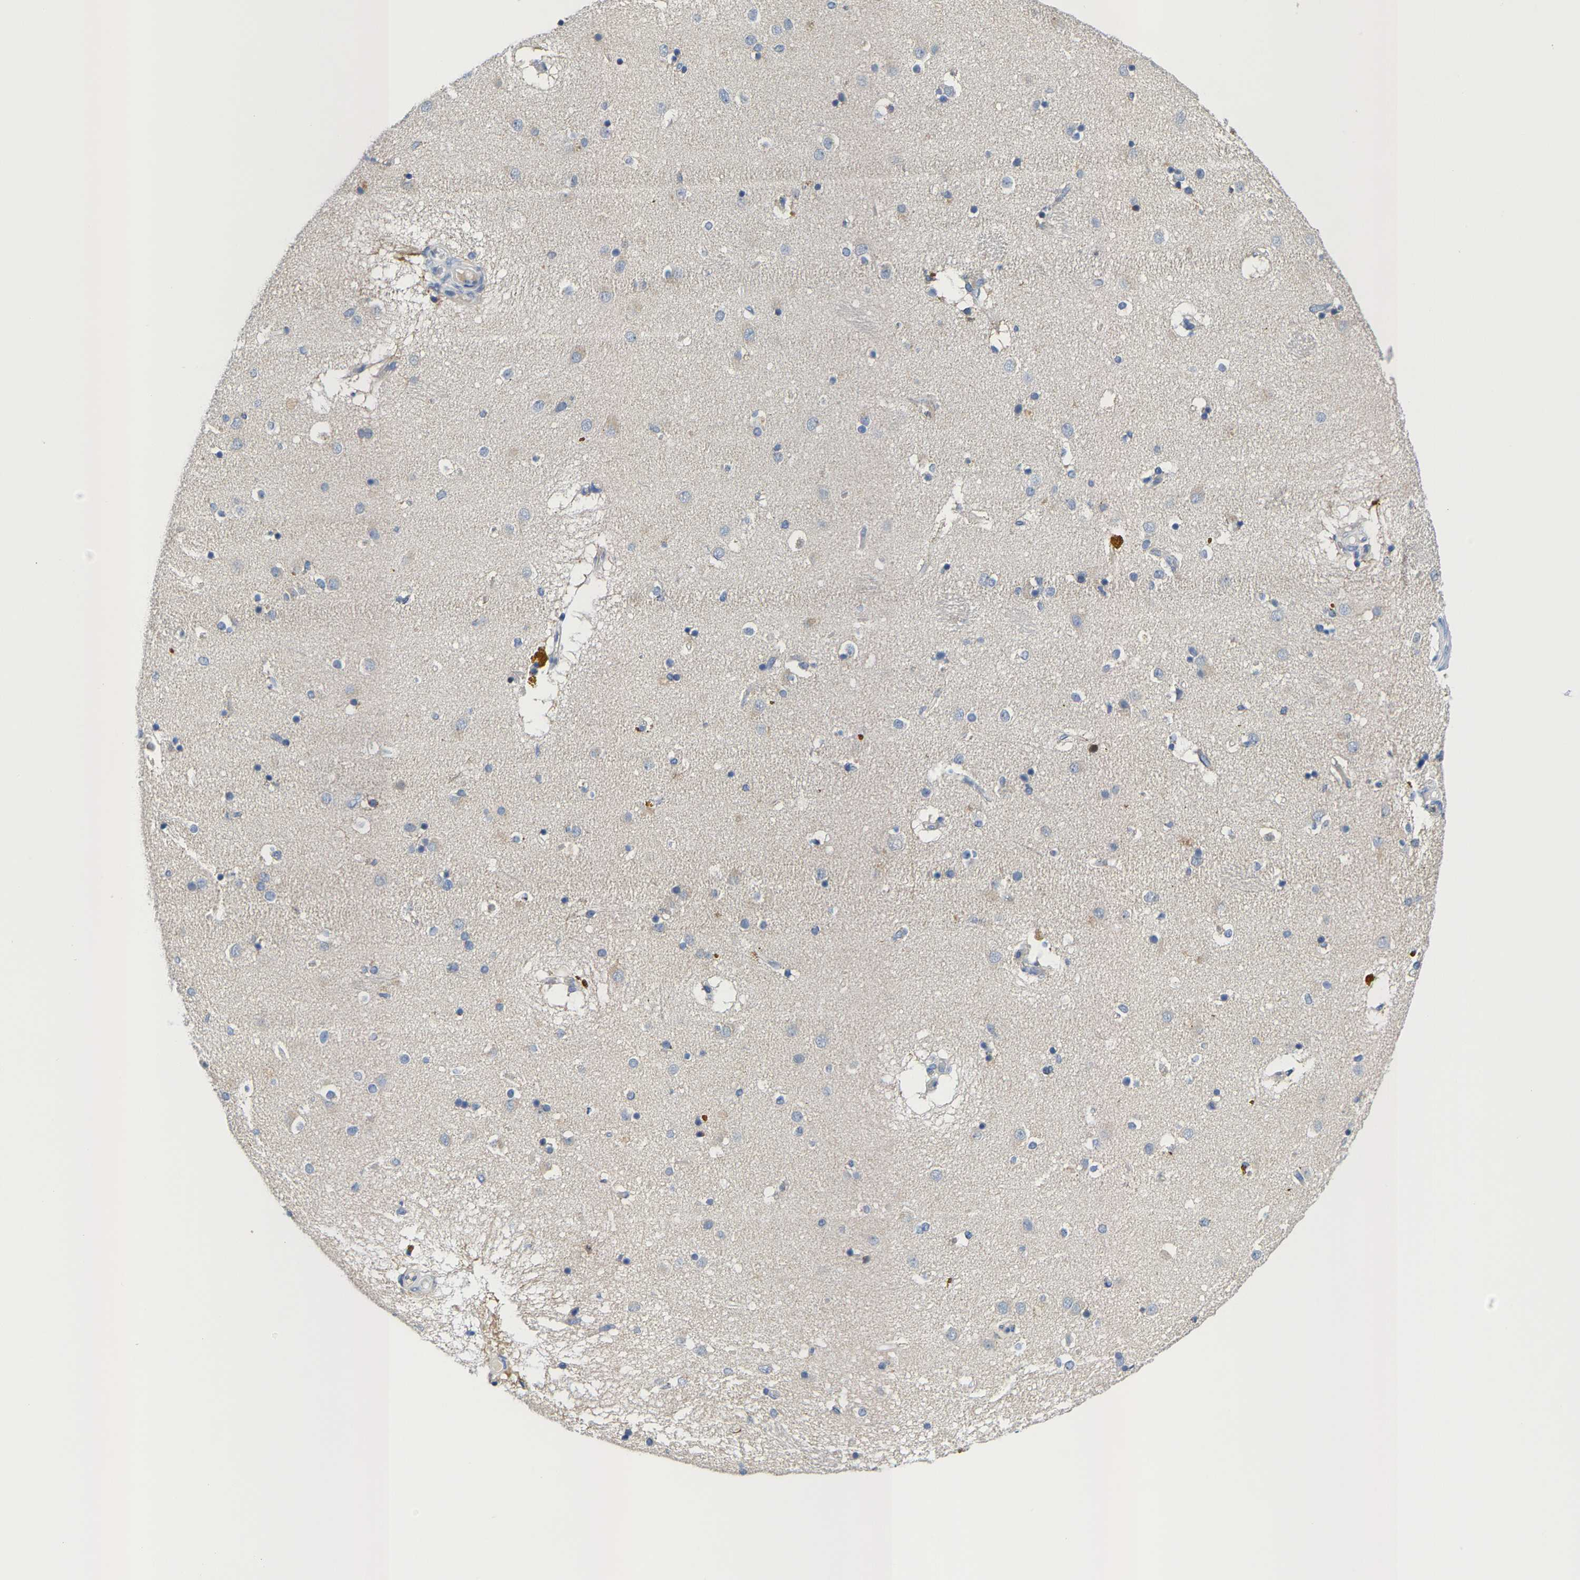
{"staining": {"intensity": "negative", "quantity": "none", "location": "none"}, "tissue": "caudate", "cell_type": "Glial cells", "image_type": "normal", "snomed": [{"axis": "morphology", "description": "Normal tissue, NOS"}, {"axis": "topography", "description": "Lateral ventricle wall"}], "caption": "High magnification brightfield microscopy of unremarkable caudate stained with DAB (brown) and counterstained with hematoxylin (blue): glial cells show no significant positivity.", "gene": "KLHL1", "patient": {"sex": "male", "age": 70}}